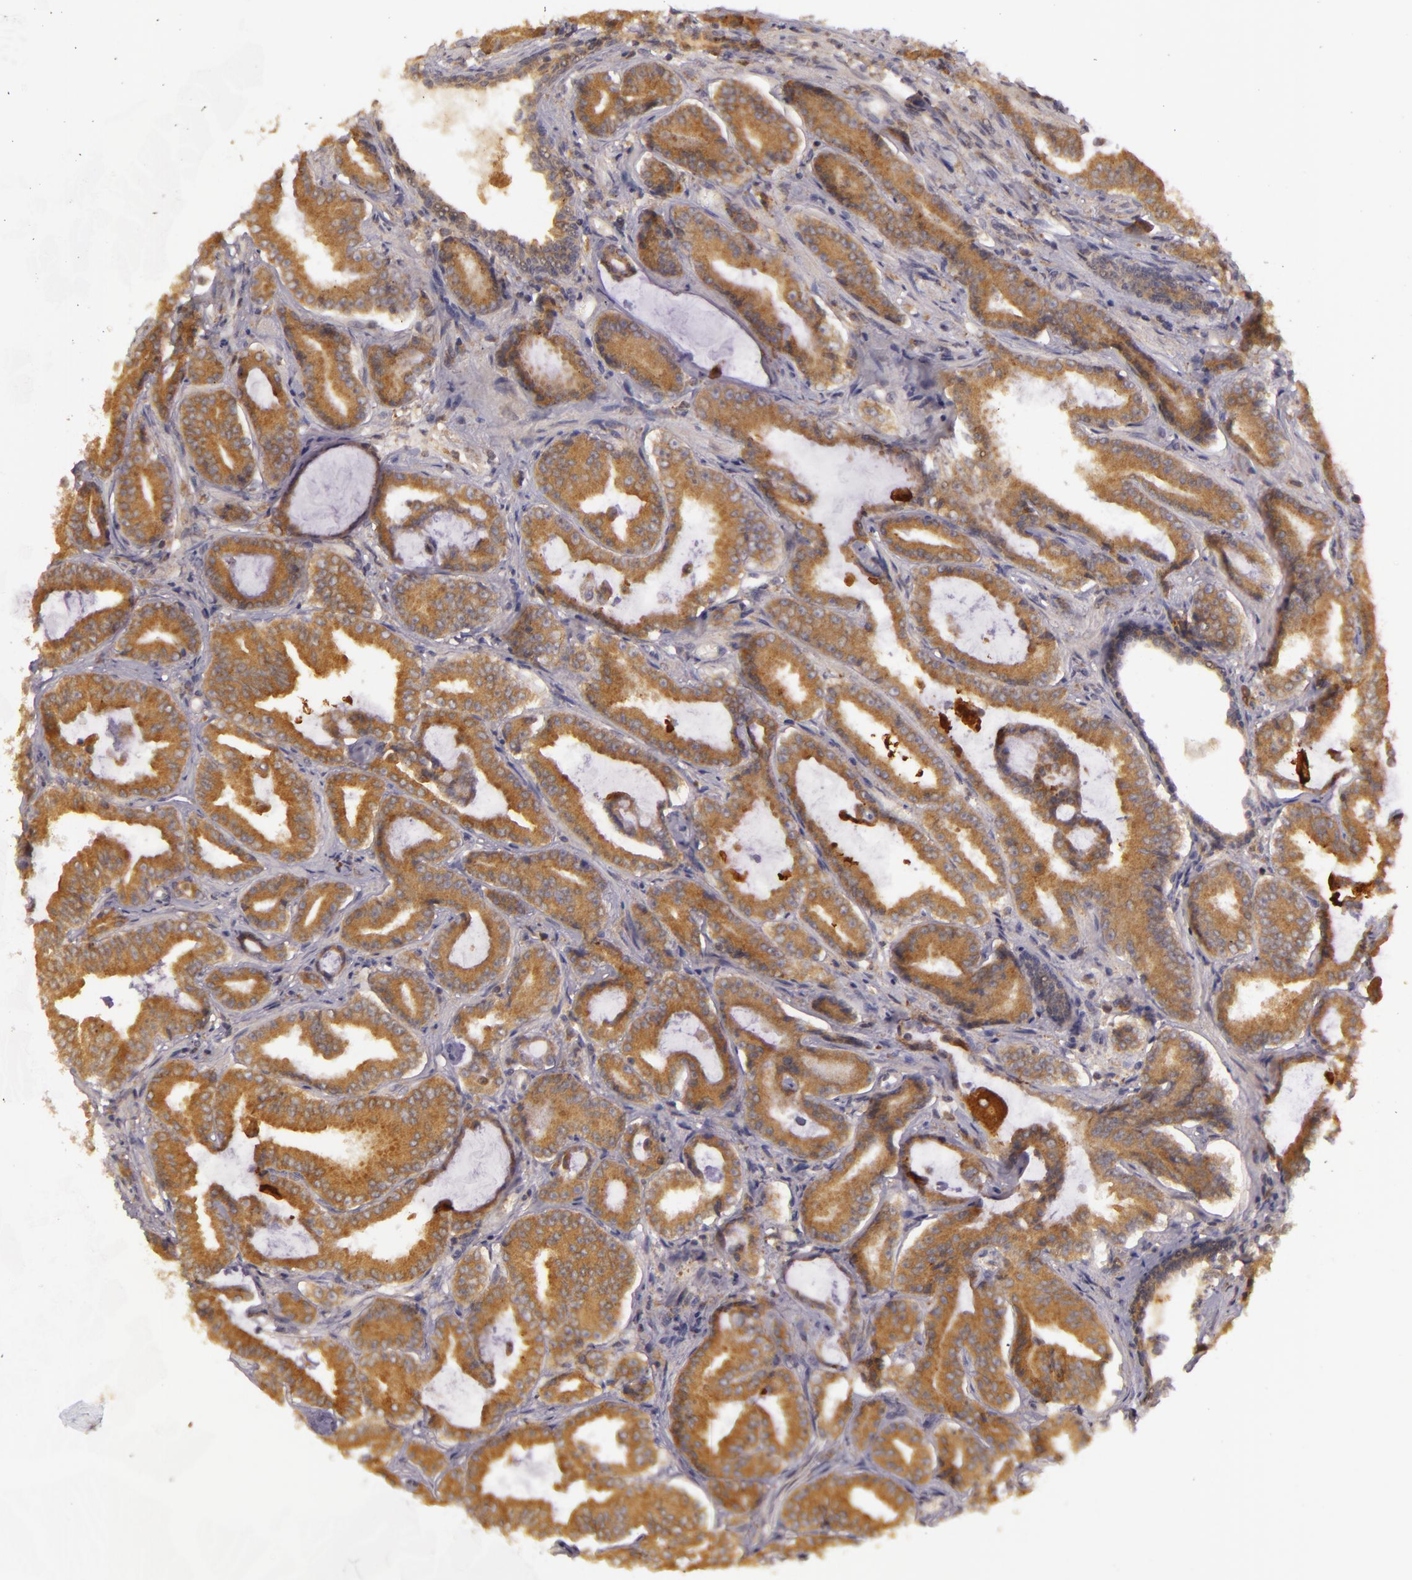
{"staining": {"intensity": "moderate", "quantity": ">75%", "location": "cytoplasmic/membranous"}, "tissue": "prostate cancer", "cell_type": "Tumor cells", "image_type": "cancer", "snomed": [{"axis": "morphology", "description": "Adenocarcinoma, Low grade"}, {"axis": "topography", "description": "Prostate"}], "caption": "Tumor cells demonstrate moderate cytoplasmic/membranous expression in about >75% of cells in low-grade adenocarcinoma (prostate). (DAB (3,3'-diaminobenzidine) IHC, brown staining for protein, blue staining for nuclei).", "gene": "PPP1R3F", "patient": {"sex": "male", "age": 65}}